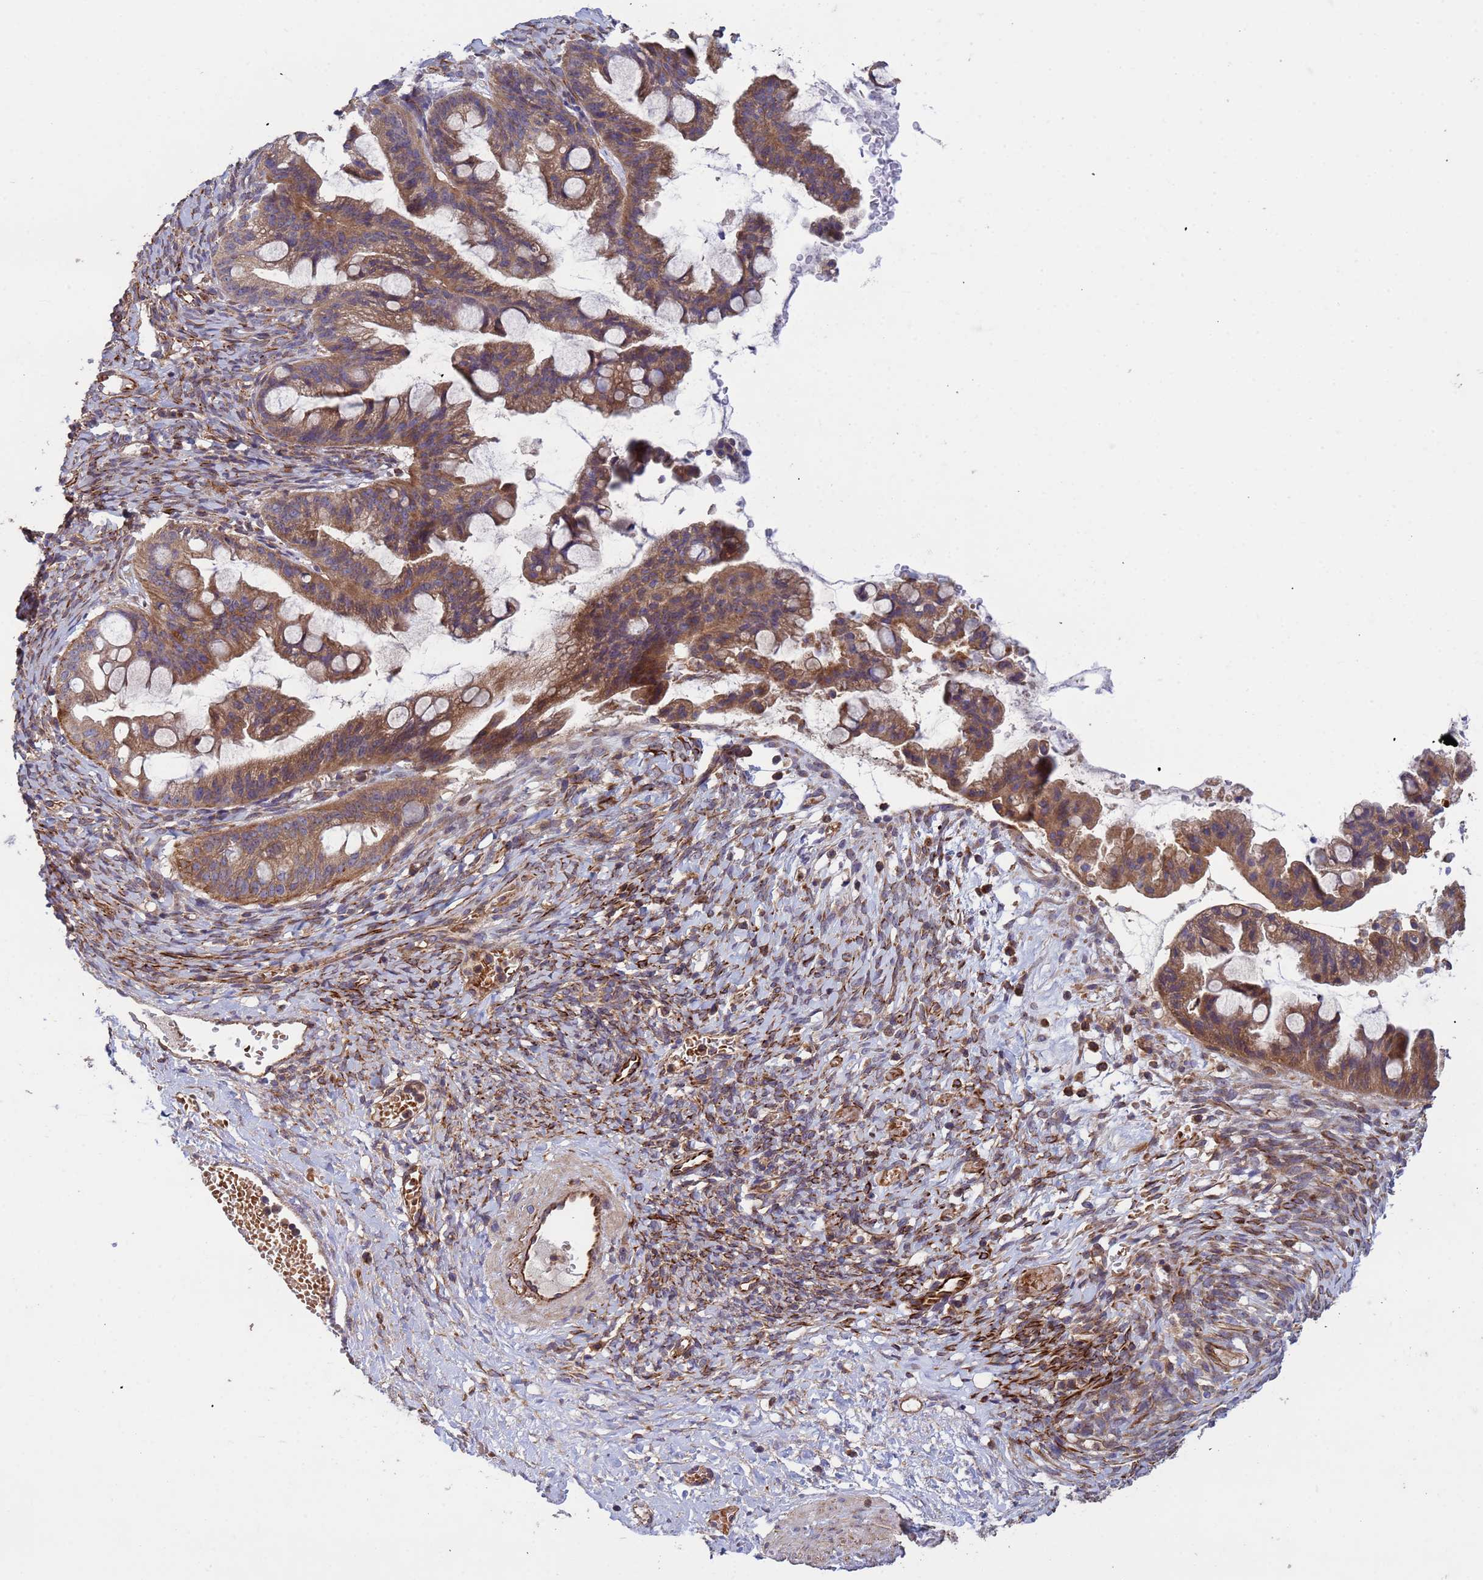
{"staining": {"intensity": "moderate", "quantity": ">75%", "location": "cytoplasmic/membranous"}, "tissue": "ovarian cancer", "cell_type": "Tumor cells", "image_type": "cancer", "snomed": [{"axis": "morphology", "description": "Cystadenocarcinoma, mucinous, NOS"}, {"axis": "topography", "description": "Ovary"}], "caption": "DAB (3,3'-diaminobenzidine) immunohistochemical staining of human ovarian cancer exhibits moderate cytoplasmic/membranous protein positivity in about >75% of tumor cells.", "gene": "RAB10", "patient": {"sex": "female", "age": 73}}